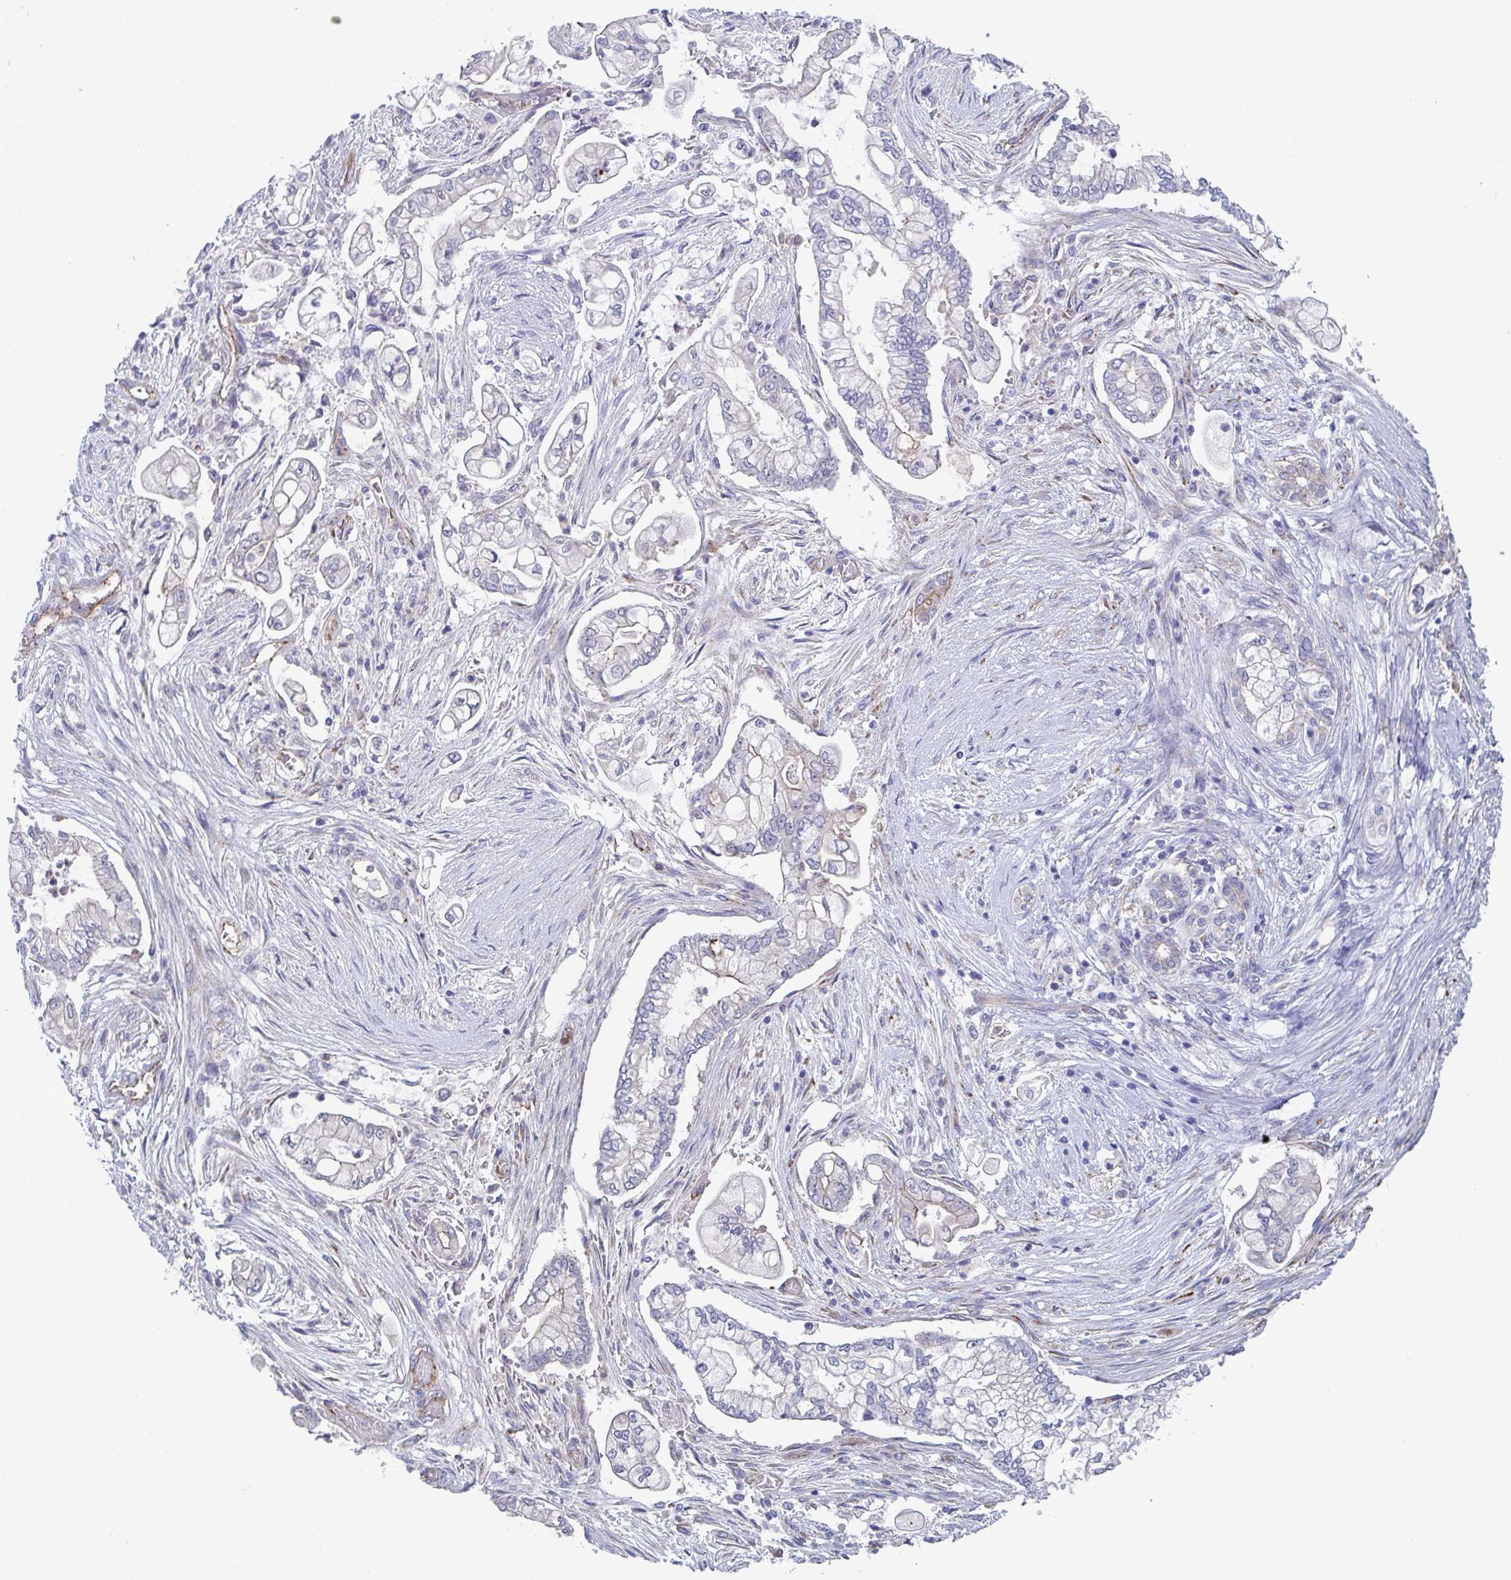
{"staining": {"intensity": "negative", "quantity": "none", "location": "none"}, "tissue": "pancreatic cancer", "cell_type": "Tumor cells", "image_type": "cancer", "snomed": [{"axis": "morphology", "description": "Adenocarcinoma, NOS"}, {"axis": "topography", "description": "Pancreas"}], "caption": "Tumor cells show no significant protein expression in pancreatic cancer. (IHC, brightfield microscopy, high magnification).", "gene": "ST14", "patient": {"sex": "female", "age": 69}}